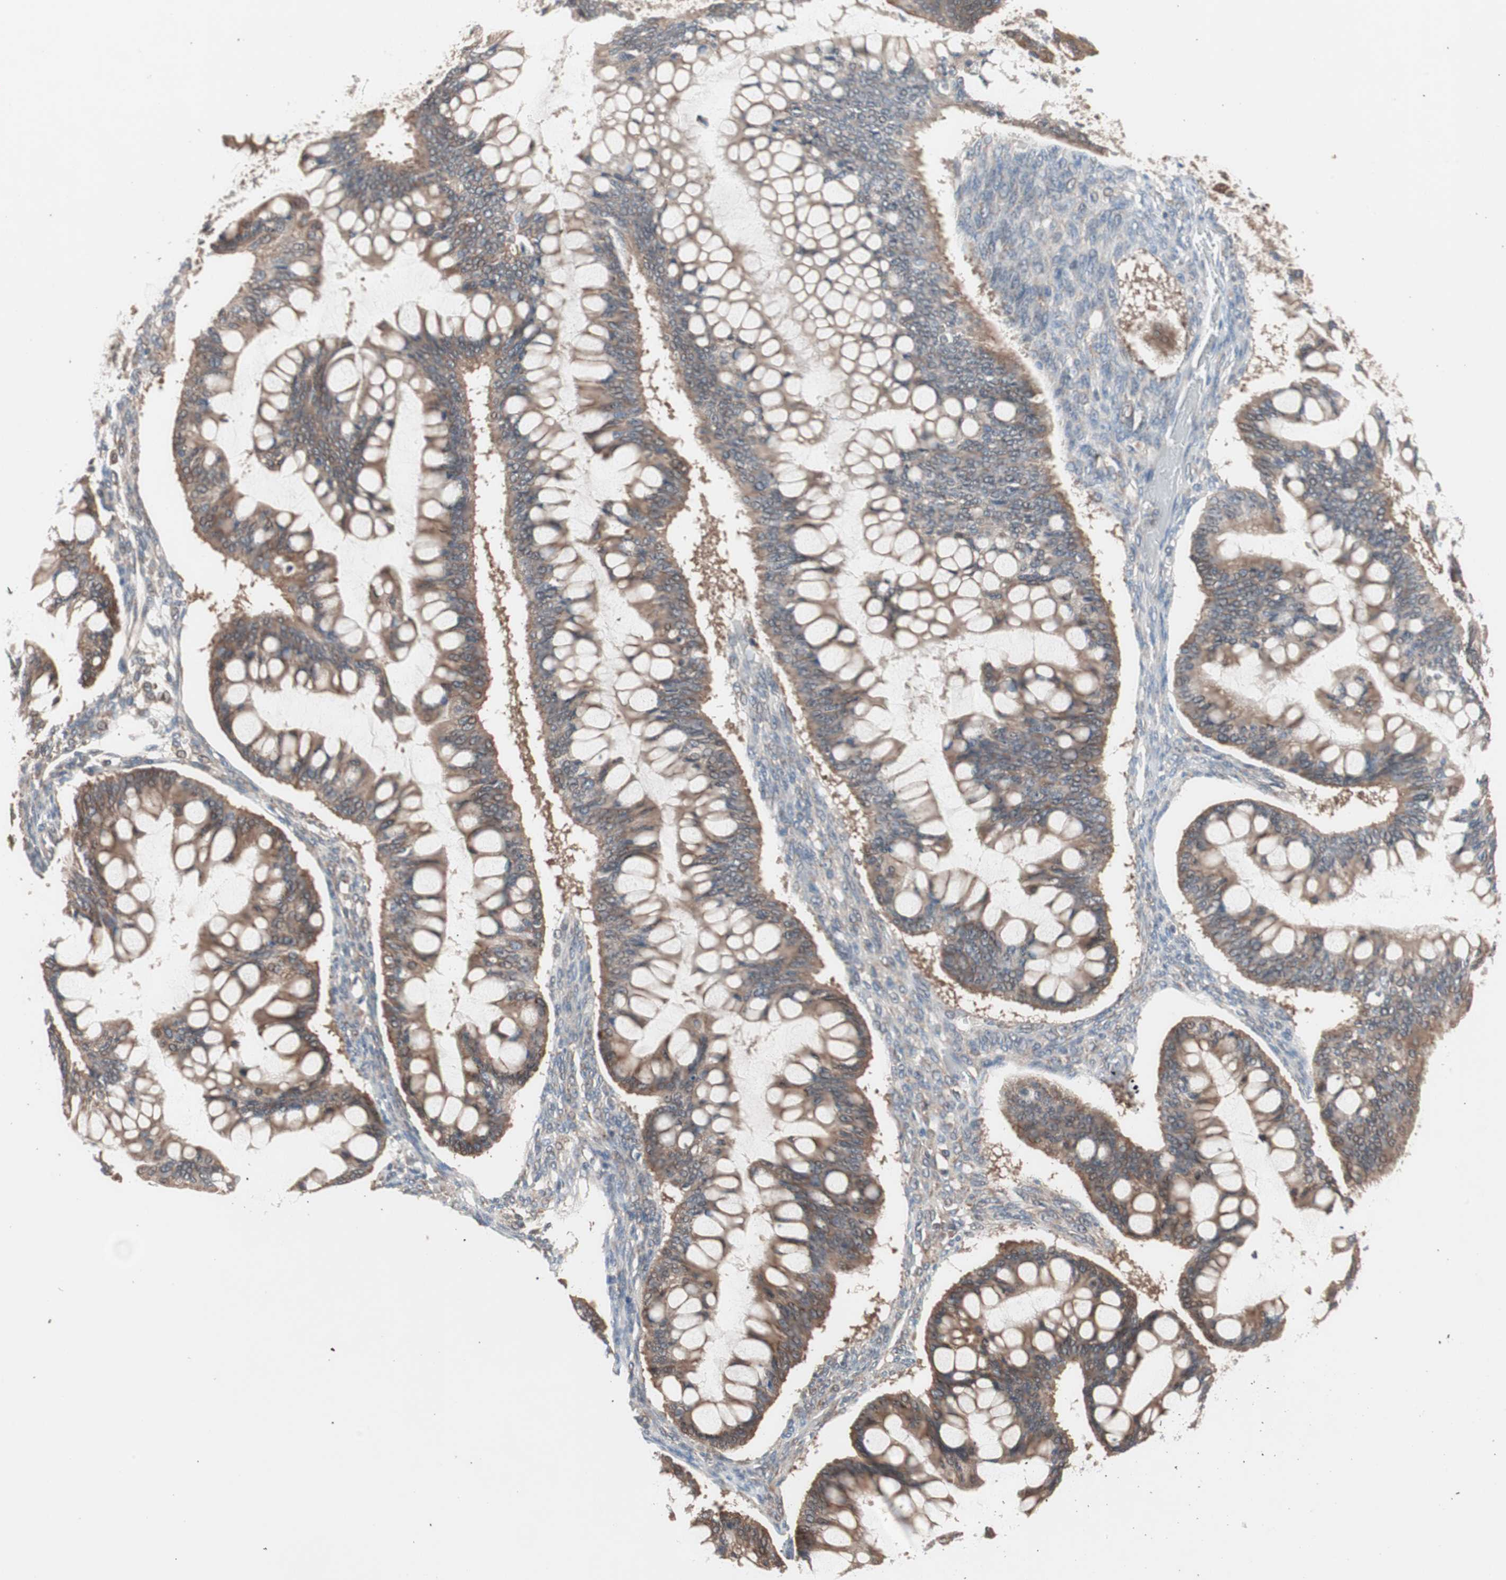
{"staining": {"intensity": "moderate", "quantity": ">75%", "location": "cytoplasmic/membranous"}, "tissue": "ovarian cancer", "cell_type": "Tumor cells", "image_type": "cancer", "snomed": [{"axis": "morphology", "description": "Cystadenocarcinoma, mucinous, NOS"}, {"axis": "topography", "description": "Ovary"}], "caption": "Moderate cytoplasmic/membranous expression is appreciated in approximately >75% of tumor cells in mucinous cystadenocarcinoma (ovarian).", "gene": "HMBS", "patient": {"sex": "female", "age": 73}}